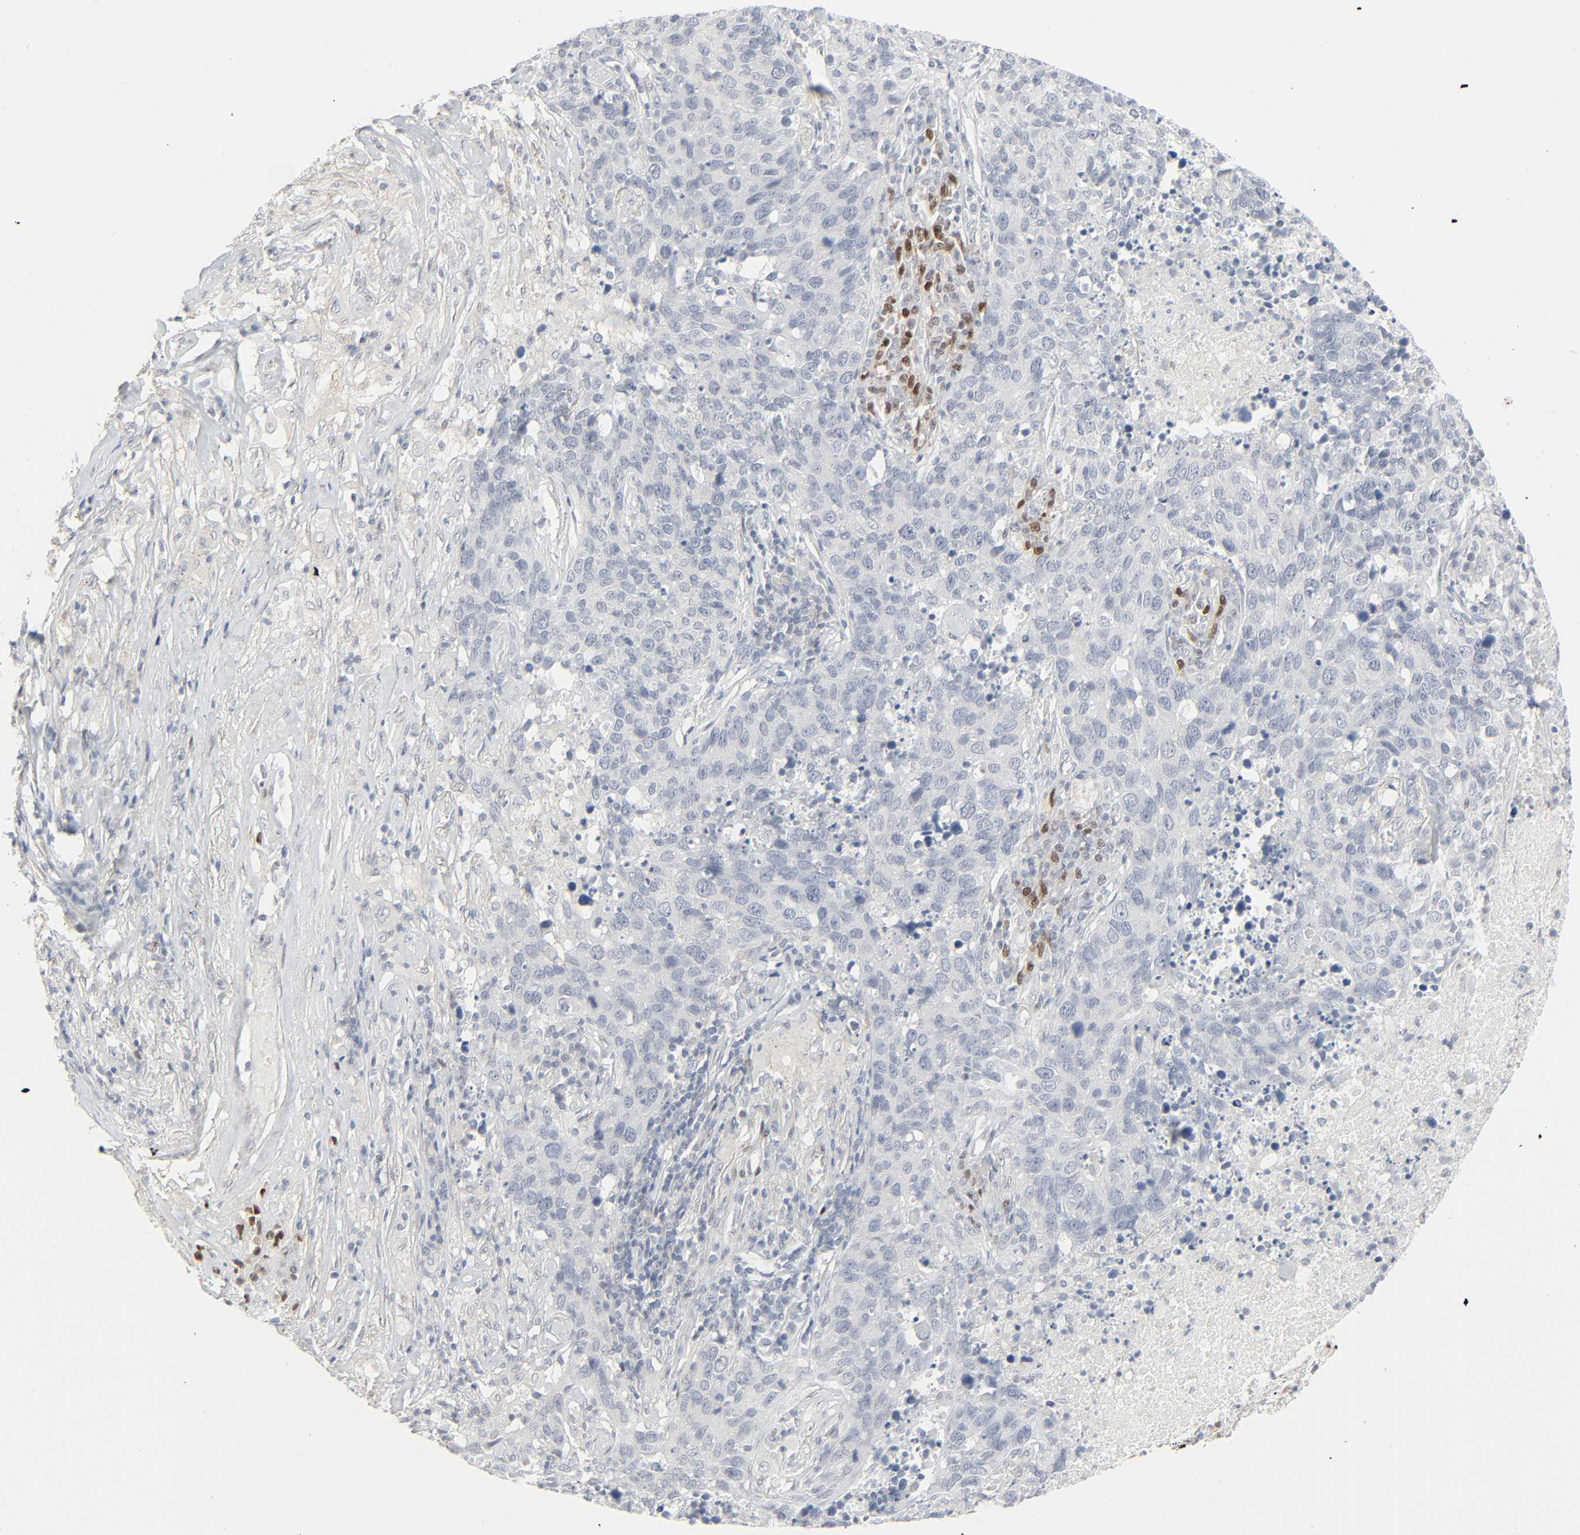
{"staining": {"intensity": "negative", "quantity": "none", "location": "none"}, "tissue": "lung cancer", "cell_type": "Tumor cells", "image_type": "cancer", "snomed": [{"axis": "morphology", "description": "Neoplasm, malignant, NOS"}, {"axis": "topography", "description": "Lung"}], "caption": "Immunohistochemistry (IHC) photomicrograph of neoplastic tissue: human neoplasm (malignant) (lung) stained with DAB demonstrates no significant protein positivity in tumor cells.", "gene": "ZBTB16", "patient": {"sex": "female", "age": 76}}